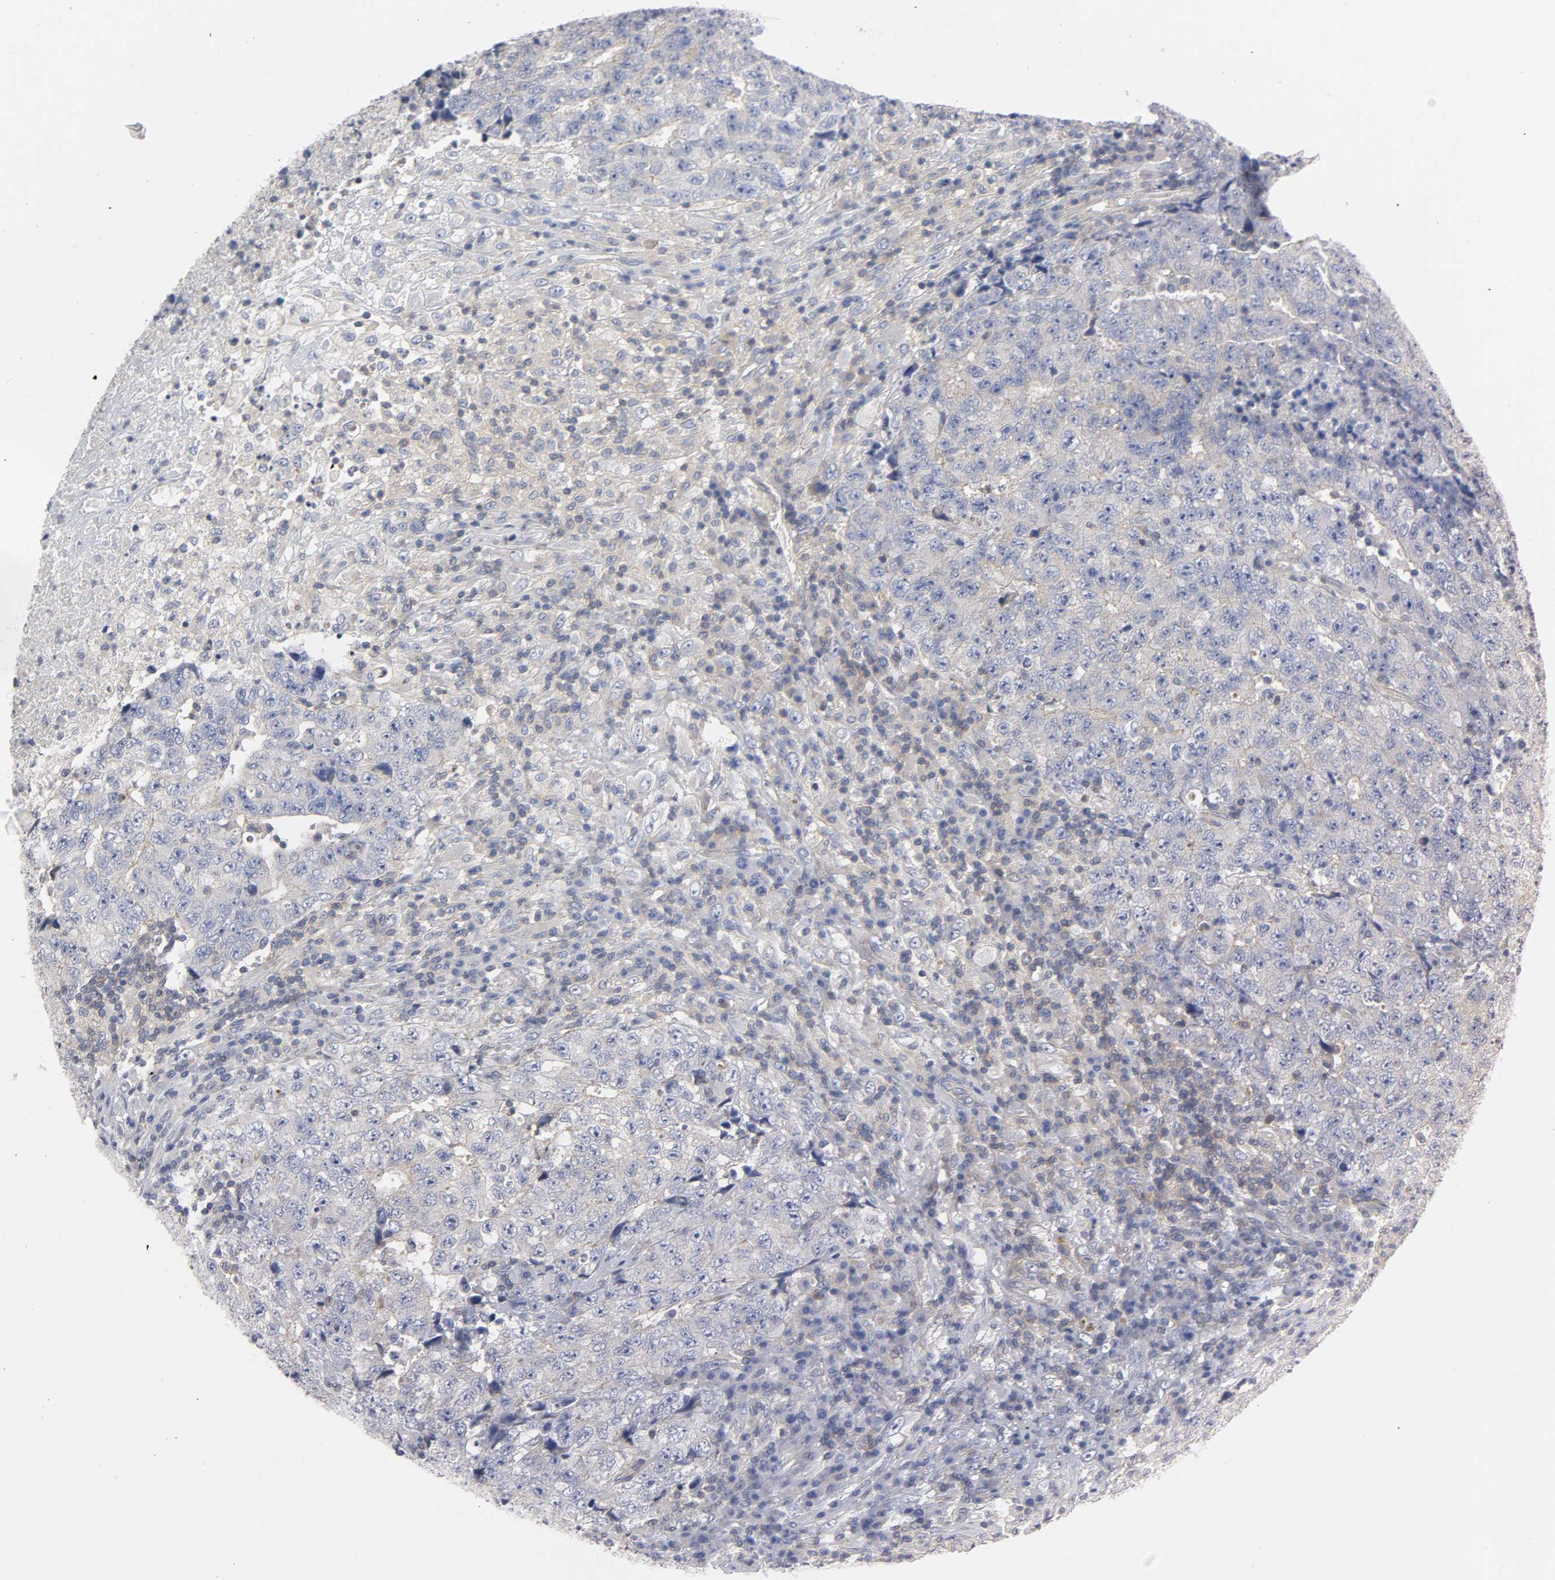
{"staining": {"intensity": "negative", "quantity": "none", "location": "none"}, "tissue": "testis cancer", "cell_type": "Tumor cells", "image_type": "cancer", "snomed": [{"axis": "morphology", "description": "Necrosis, NOS"}, {"axis": "morphology", "description": "Carcinoma, Embryonal, NOS"}, {"axis": "topography", "description": "Testis"}], "caption": "This micrograph is of embryonal carcinoma (testis) stained with IHC to label a protein in brown with the nuclei are counter-stained blue. There is no expression in tumor cells.", "gene": "ROCK1", "patient": {"sex": "male", "age": 19}}